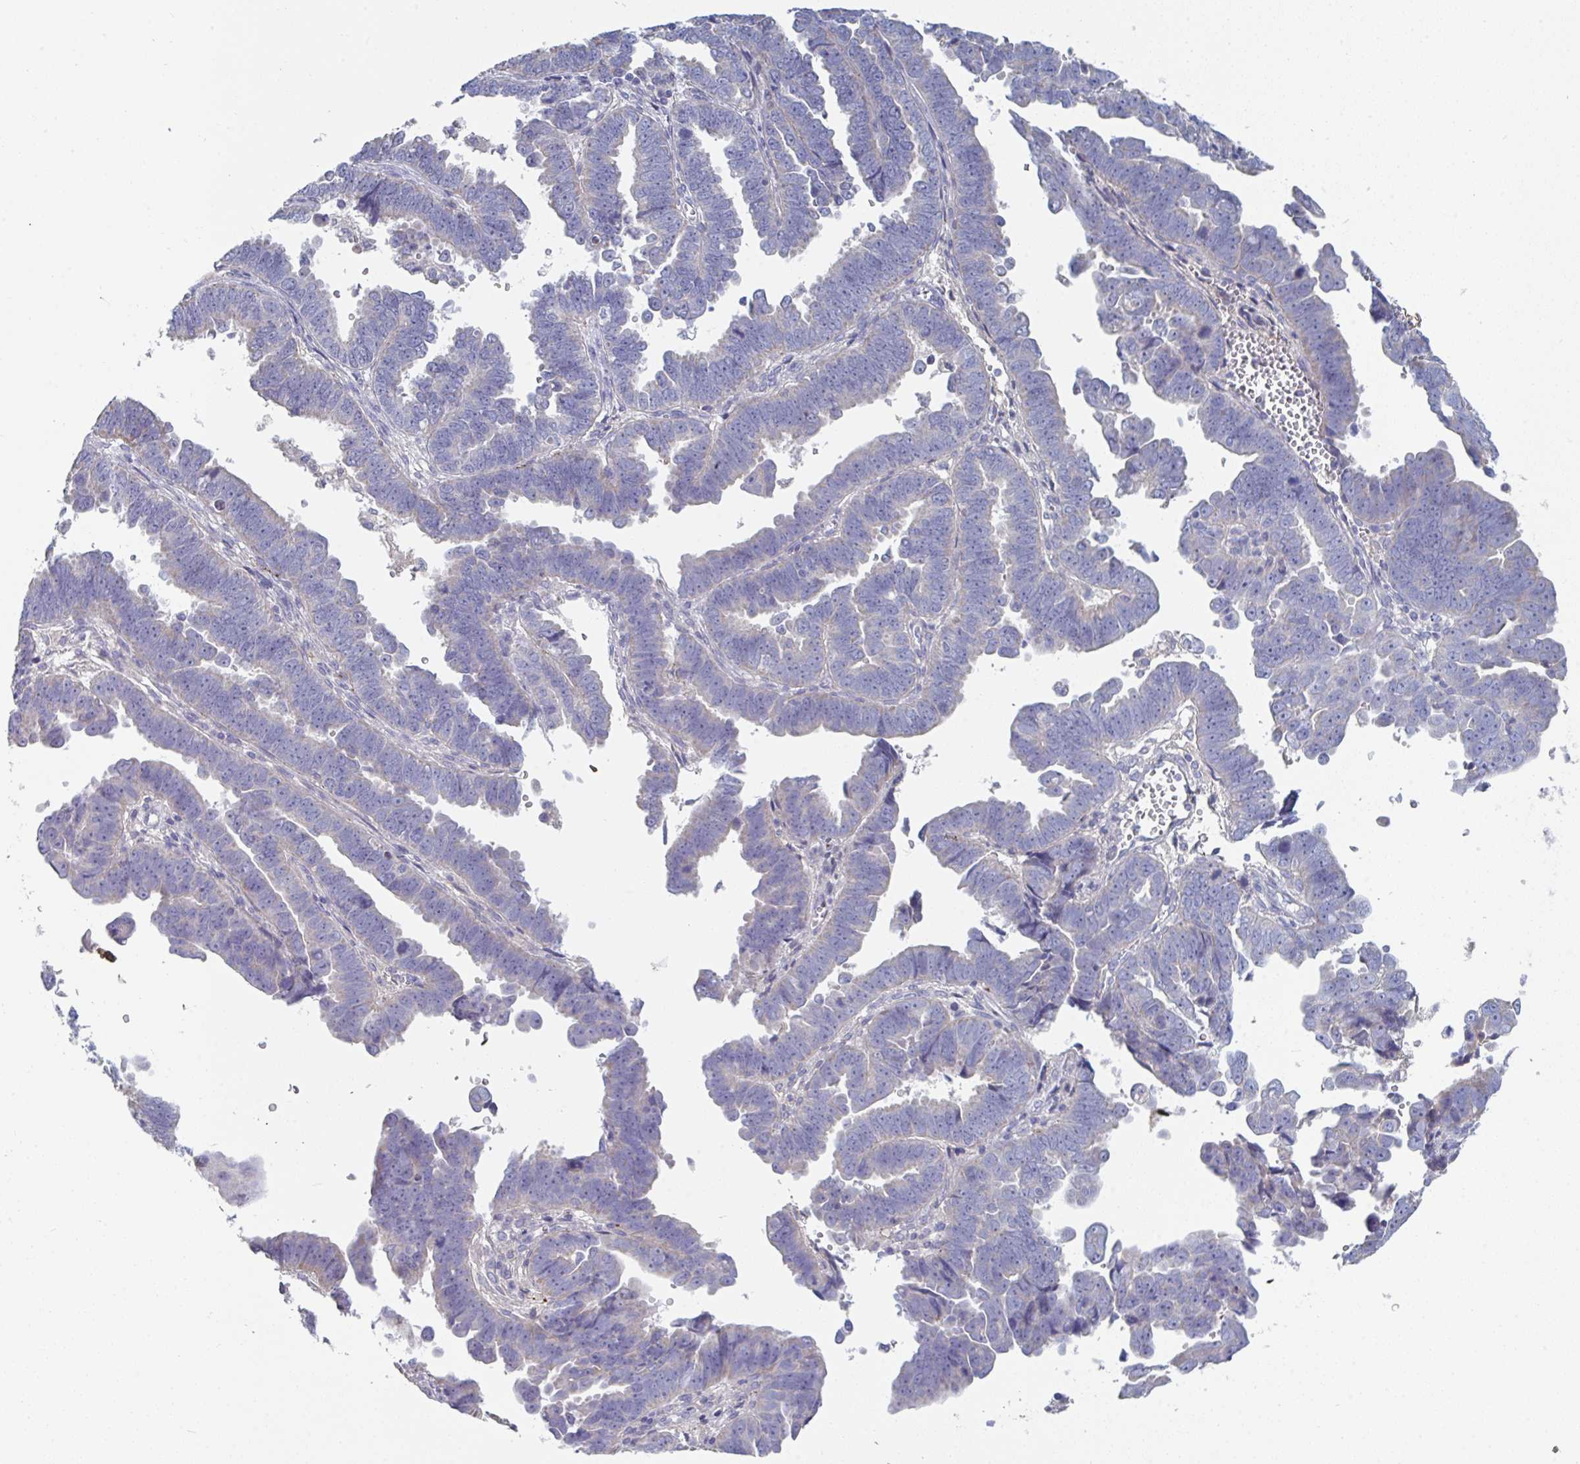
{"staining": {"intensity": "negative", "quantity": "none", "location": "none"}, "tissue": "endometrial cancer", "cell_type": "Tumor cells", "image_type": "cancer", "snomed": [{"axis": "morphology", "description": "Adenocarcinoma, NOS"}, {"axis": "topography", "description": "Endometrium"}], "caption": "Human endometrial adenocarcinoma stained for a protein using immunohistochemistry (IHC) demonstrates no expression in tumor cells.", "gene": "HGFAC", "patient": {"sex": "female", "age": 75}}